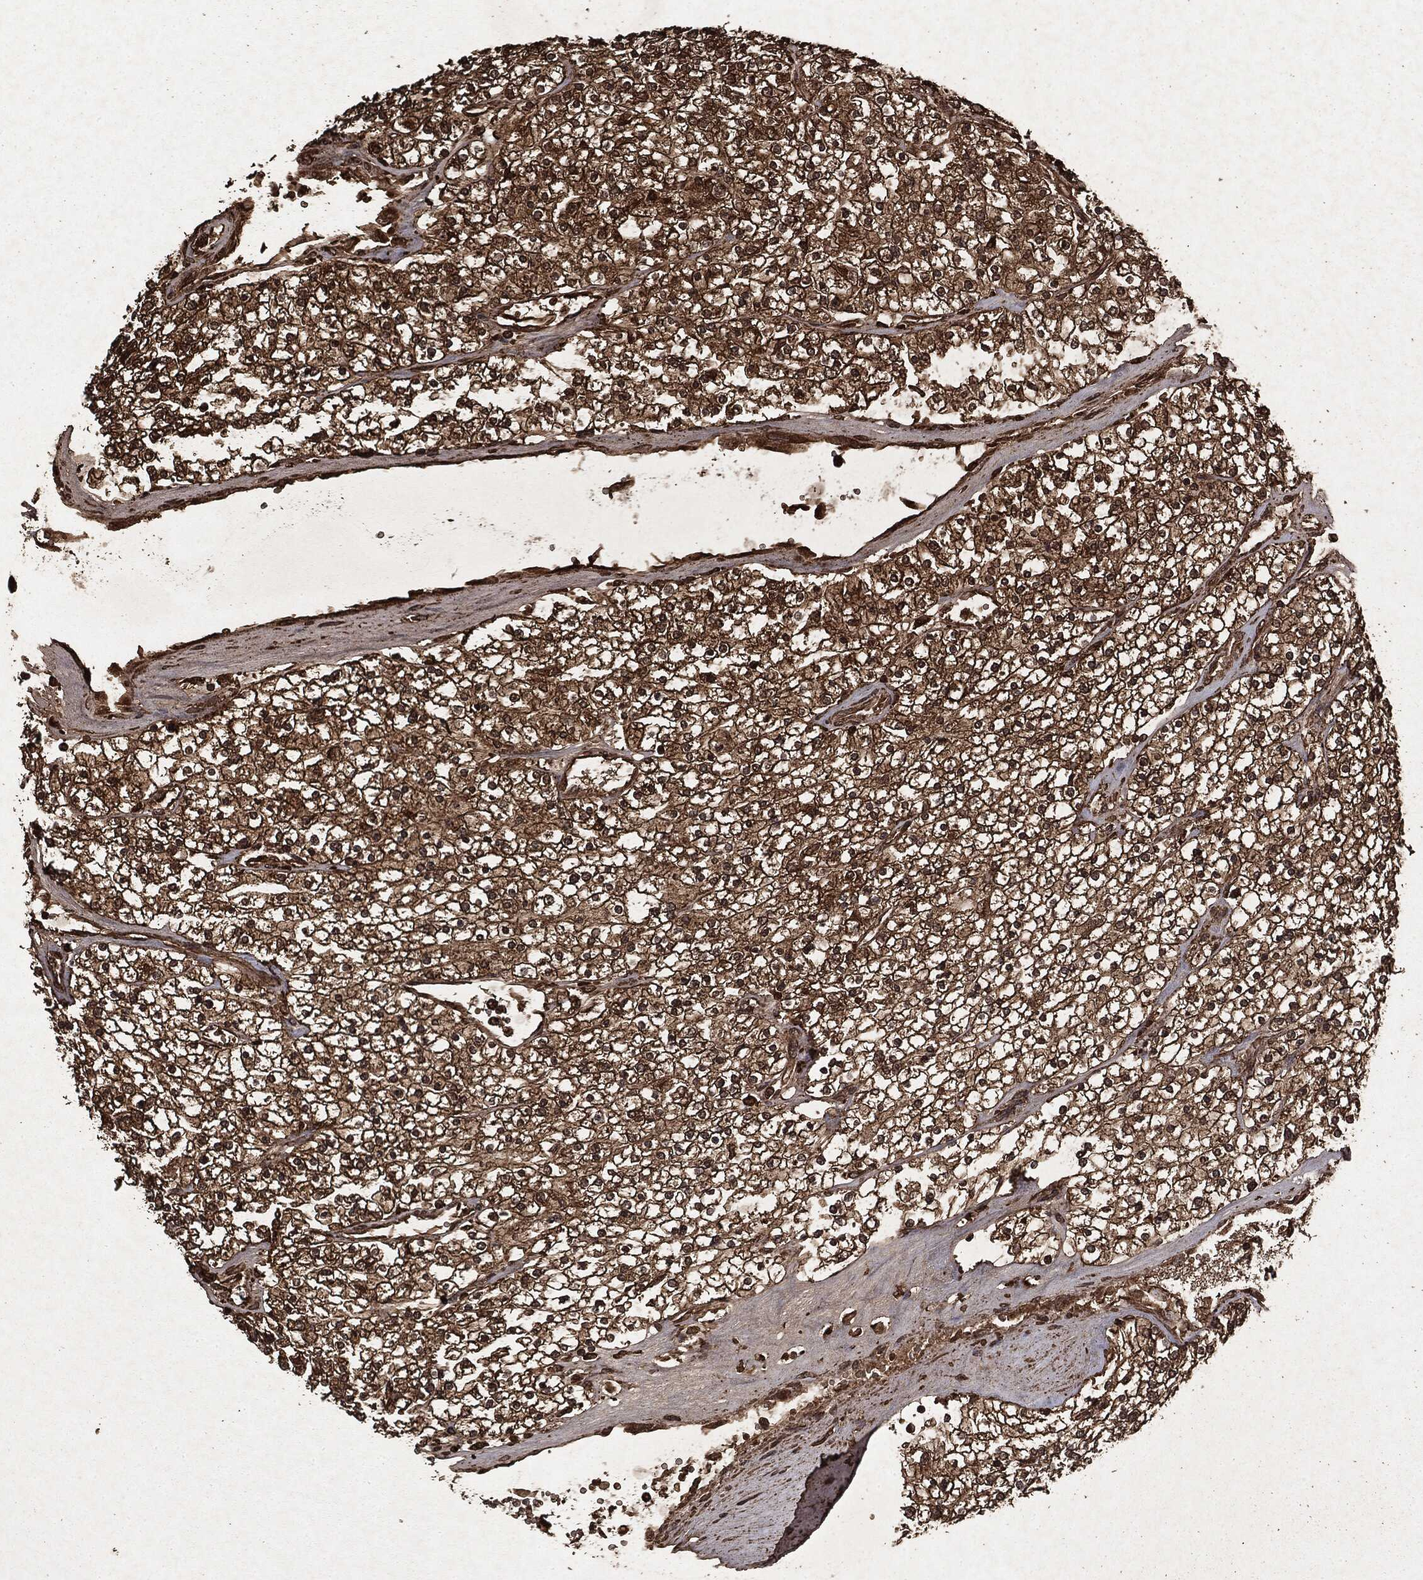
{"staining": {"intensity": "strong", "quantity": ">75%", "location": "cytoplasmic/membranous"}, "tissue": "renal cancer", "cell_type": "Tumor cells", "image_type": "cancer", "snomed": [{"axis": "morphology", "description": "Adenocarcinoma, NOS"}, {"axis": "topography", "description": "Kidney"}], "caption": "The micrograph reveals staining of renal cancer, revealing strong cytoplasmic/membranous protein staining (brown color) within tumor cells.", "gene": "ARAF", "patient": {"sex": "male", "age": 80}}